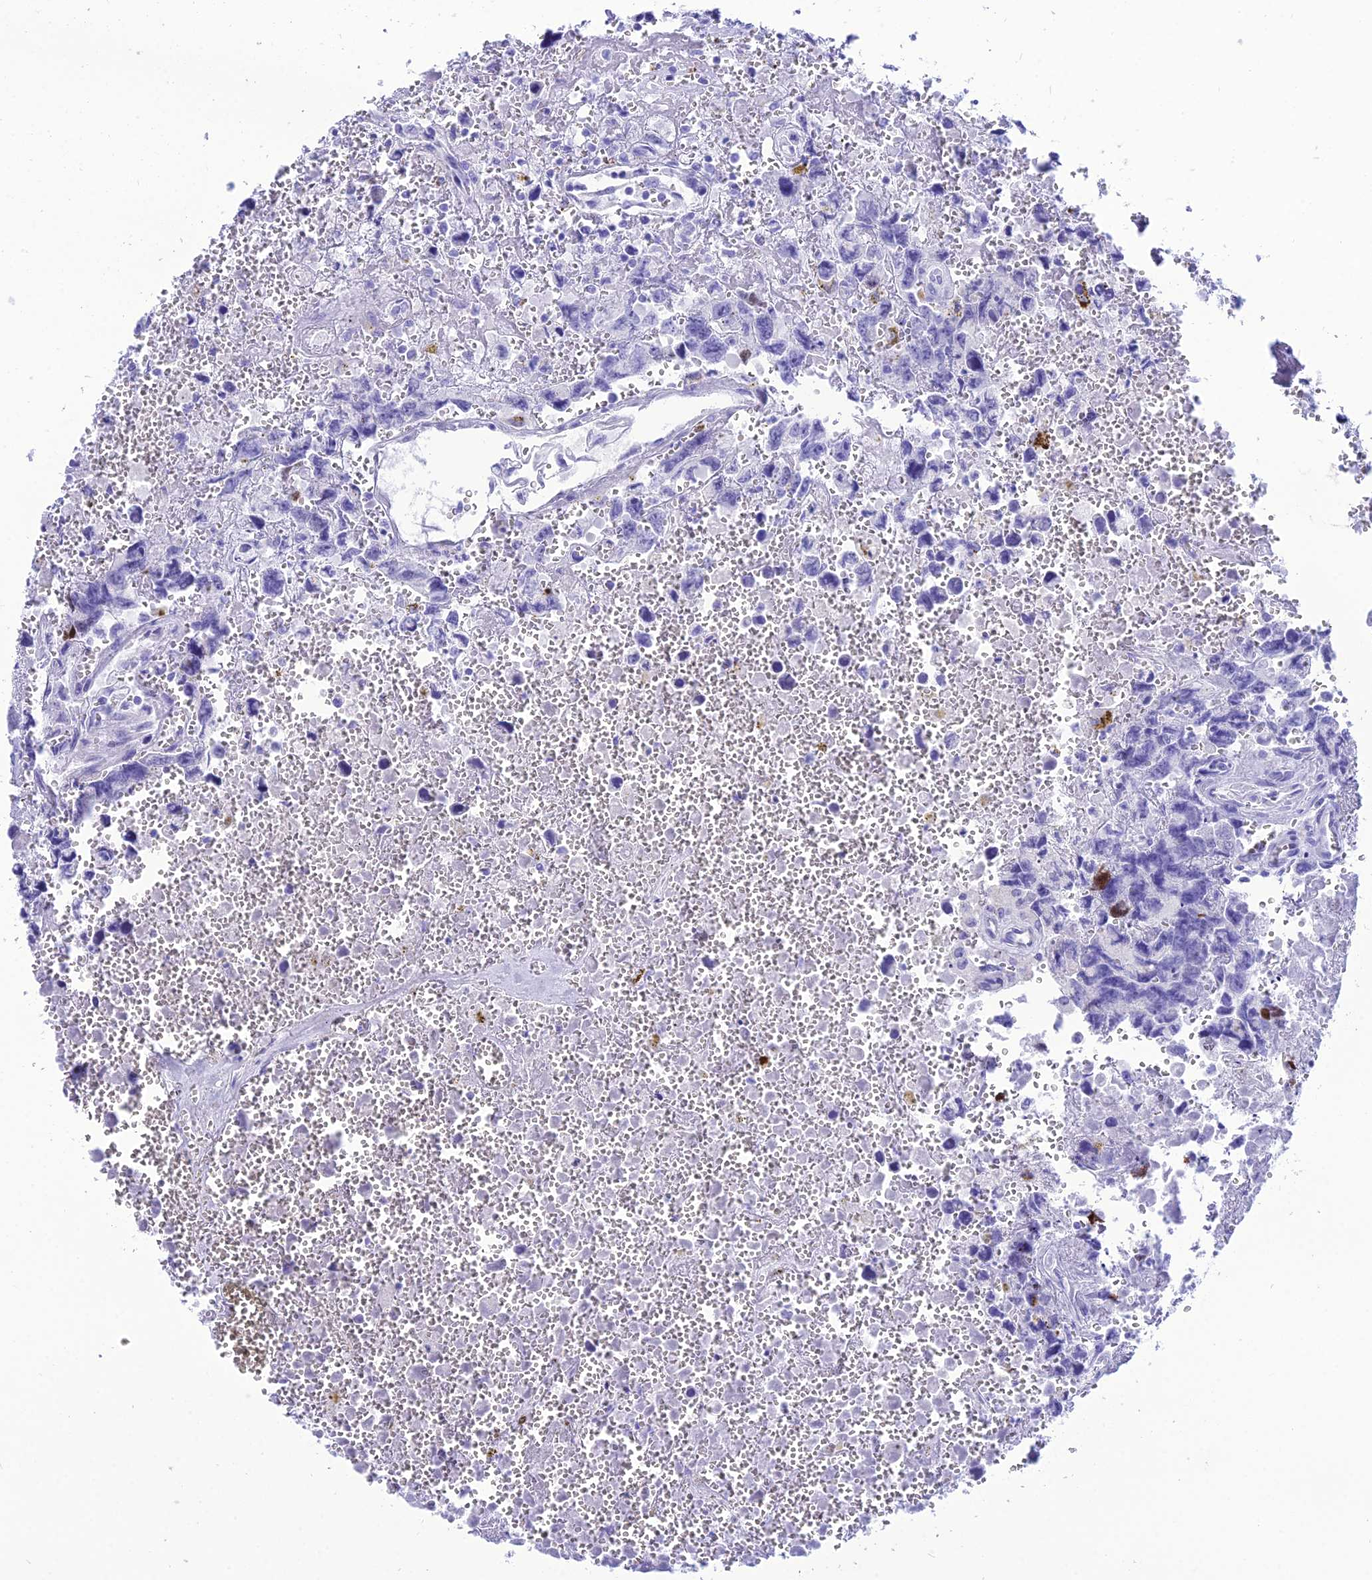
{"staining": {"intensity": "strong", "quantity": "<25%", "location": "nuclear"}, "tissue": "testis cancer", "cell_type": "Tumor cells", "image_type": "cancer", "snomed": [{"axis": "morphology", "description": "Carcinoma, Embryonal, NOS"}, {"axis": "topography", "description": "Testis"}], "caption": "Strong nuclear protein expression is present in about <25% of tumor cells in testis cancer (embryonal carcinoma).", "gene": "PNMA5", "patient": {"sex": "male", "age": 31}}